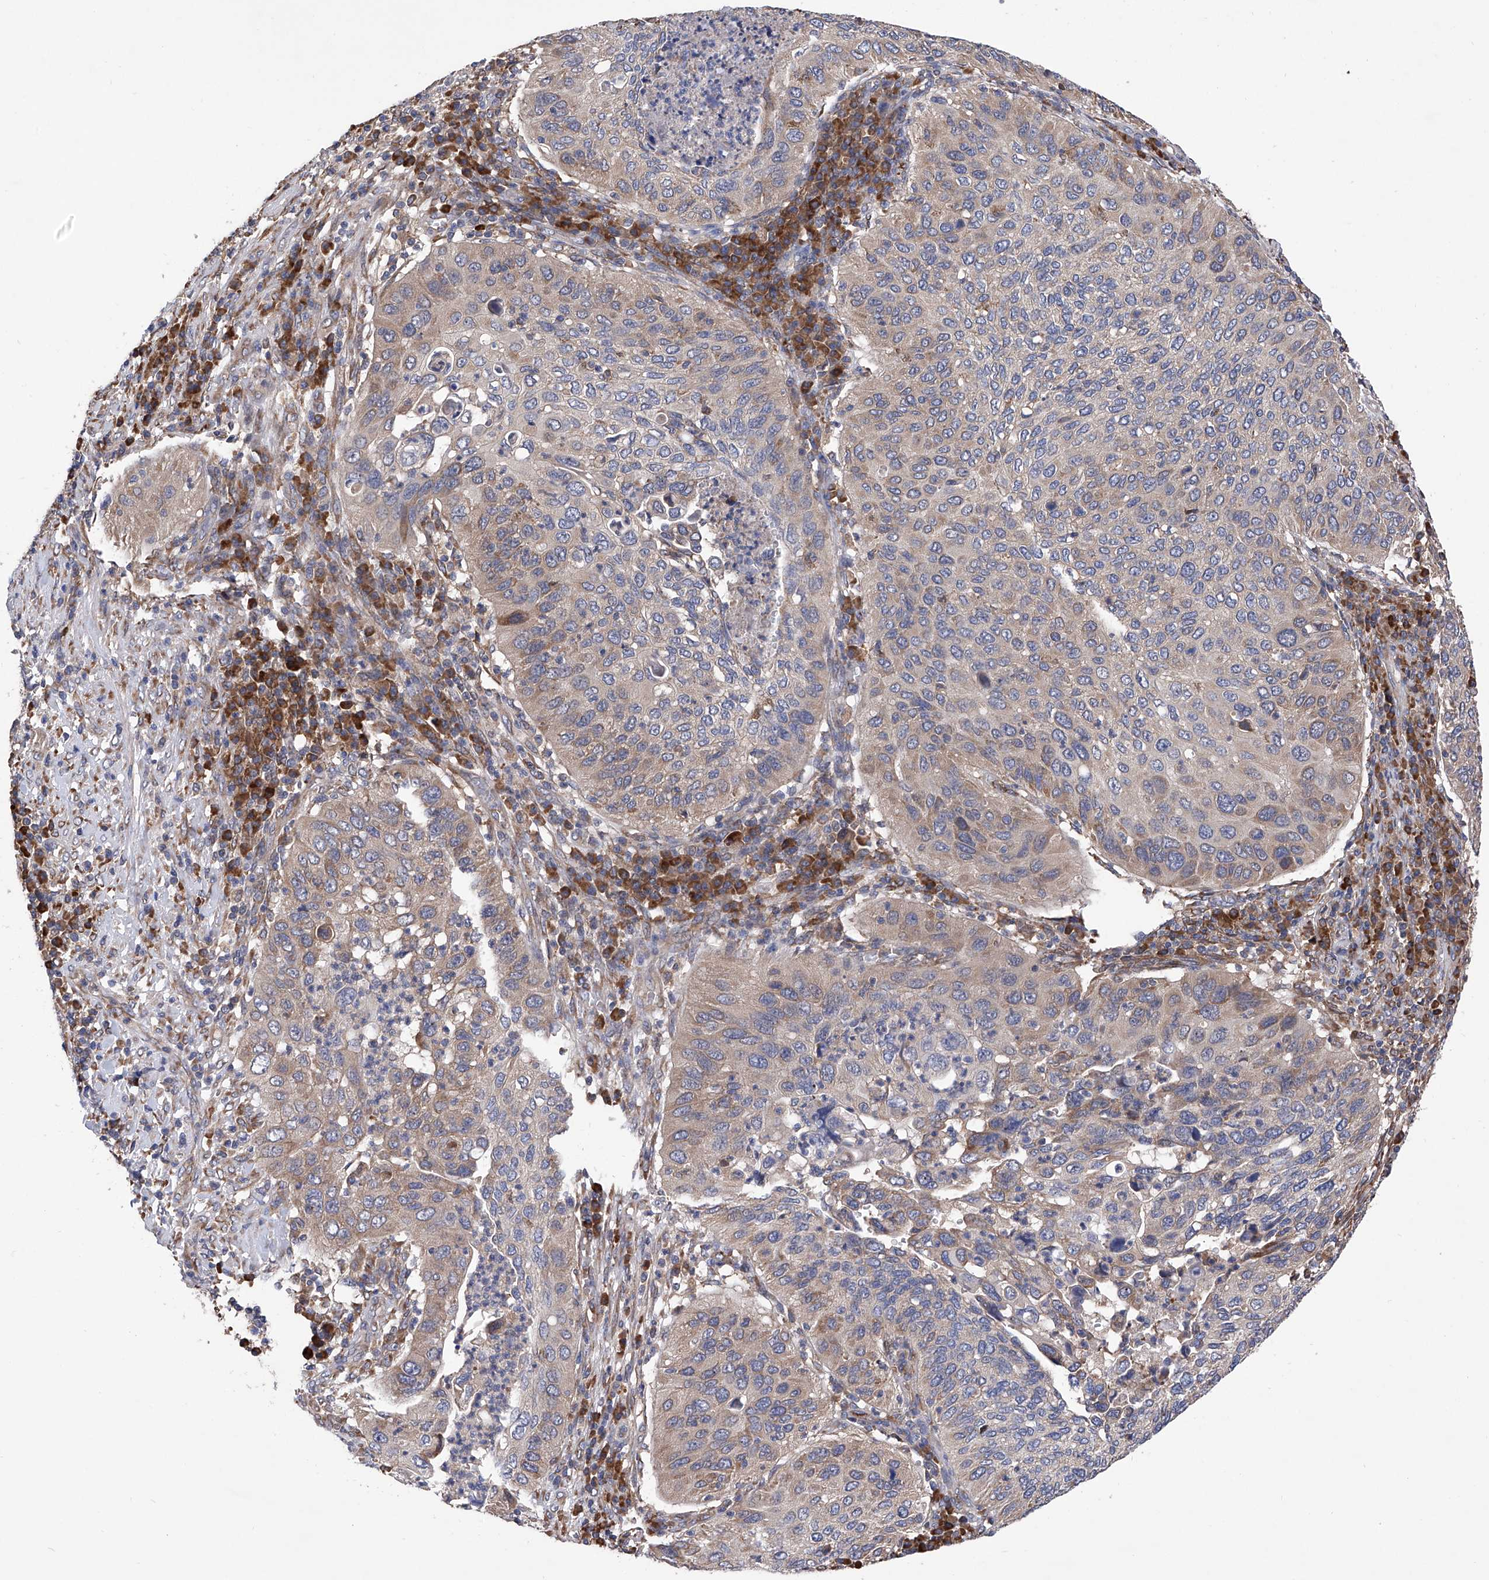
{"staining": {"intensity": "moderate", "quantity": "25%-75%", "location": "cytoplasmic/membranous"}, "tissue": "cervical cancer", "cell_type": "Tumor cells", "image_type": "cancer", "snomed": [{"axis": "morphology", "description": "Squamous cell carcinoma, NOS"}, {"axis": "topography", "description": "Cervix"}], "caption": "Protein expression analysis of human cervical cancer (squamous cell carcinoma) reveals moderate cytoplasmic/membranous expression in about 25%-75% of tumor cells.", "gene": "INPP5B", "patient": {"sex": "female", "age": 38}}